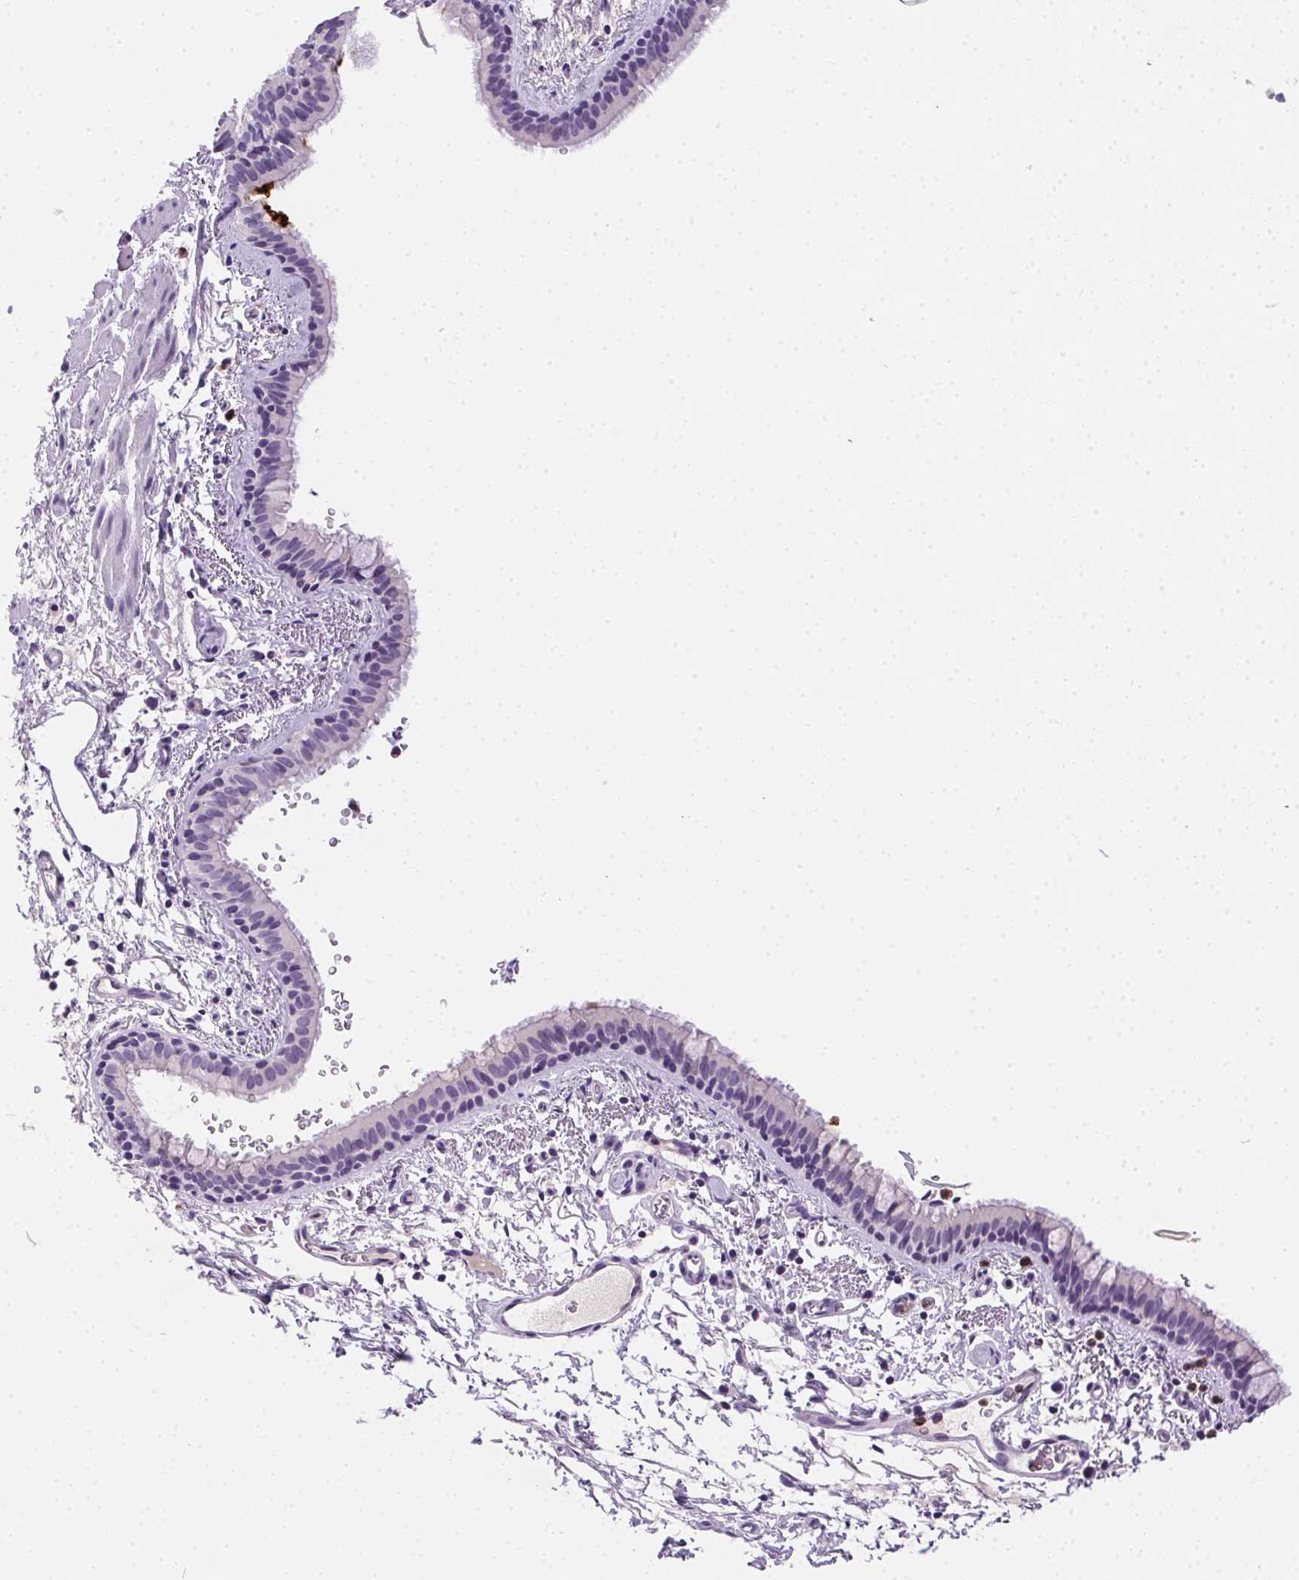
{"staining": {"intensity": "moderate", "quantity": "<25%", "location": "cytoplasmic/membranous"}, "tissue": "bronchus", "cell_type": "Respiratory epithelial cells", "image_type": "normal", "snomed": [{"axis": "morphology", "description": "Normal tissue, NOS"}, {"axis": "topography", "description": "Bronchus"}], "caption": "Immunohistochemistry micrograph of normal bronchus: bronchus stained using IHC shows low levels of moderate protein expression localized specifically in the cytoplasmic/membranous of respiratory epithelial cells, appearing as a cytoplasmic/membranous brown color.", "gene": "SSTR4", "patient": {"sex": "female", "age": 61}}